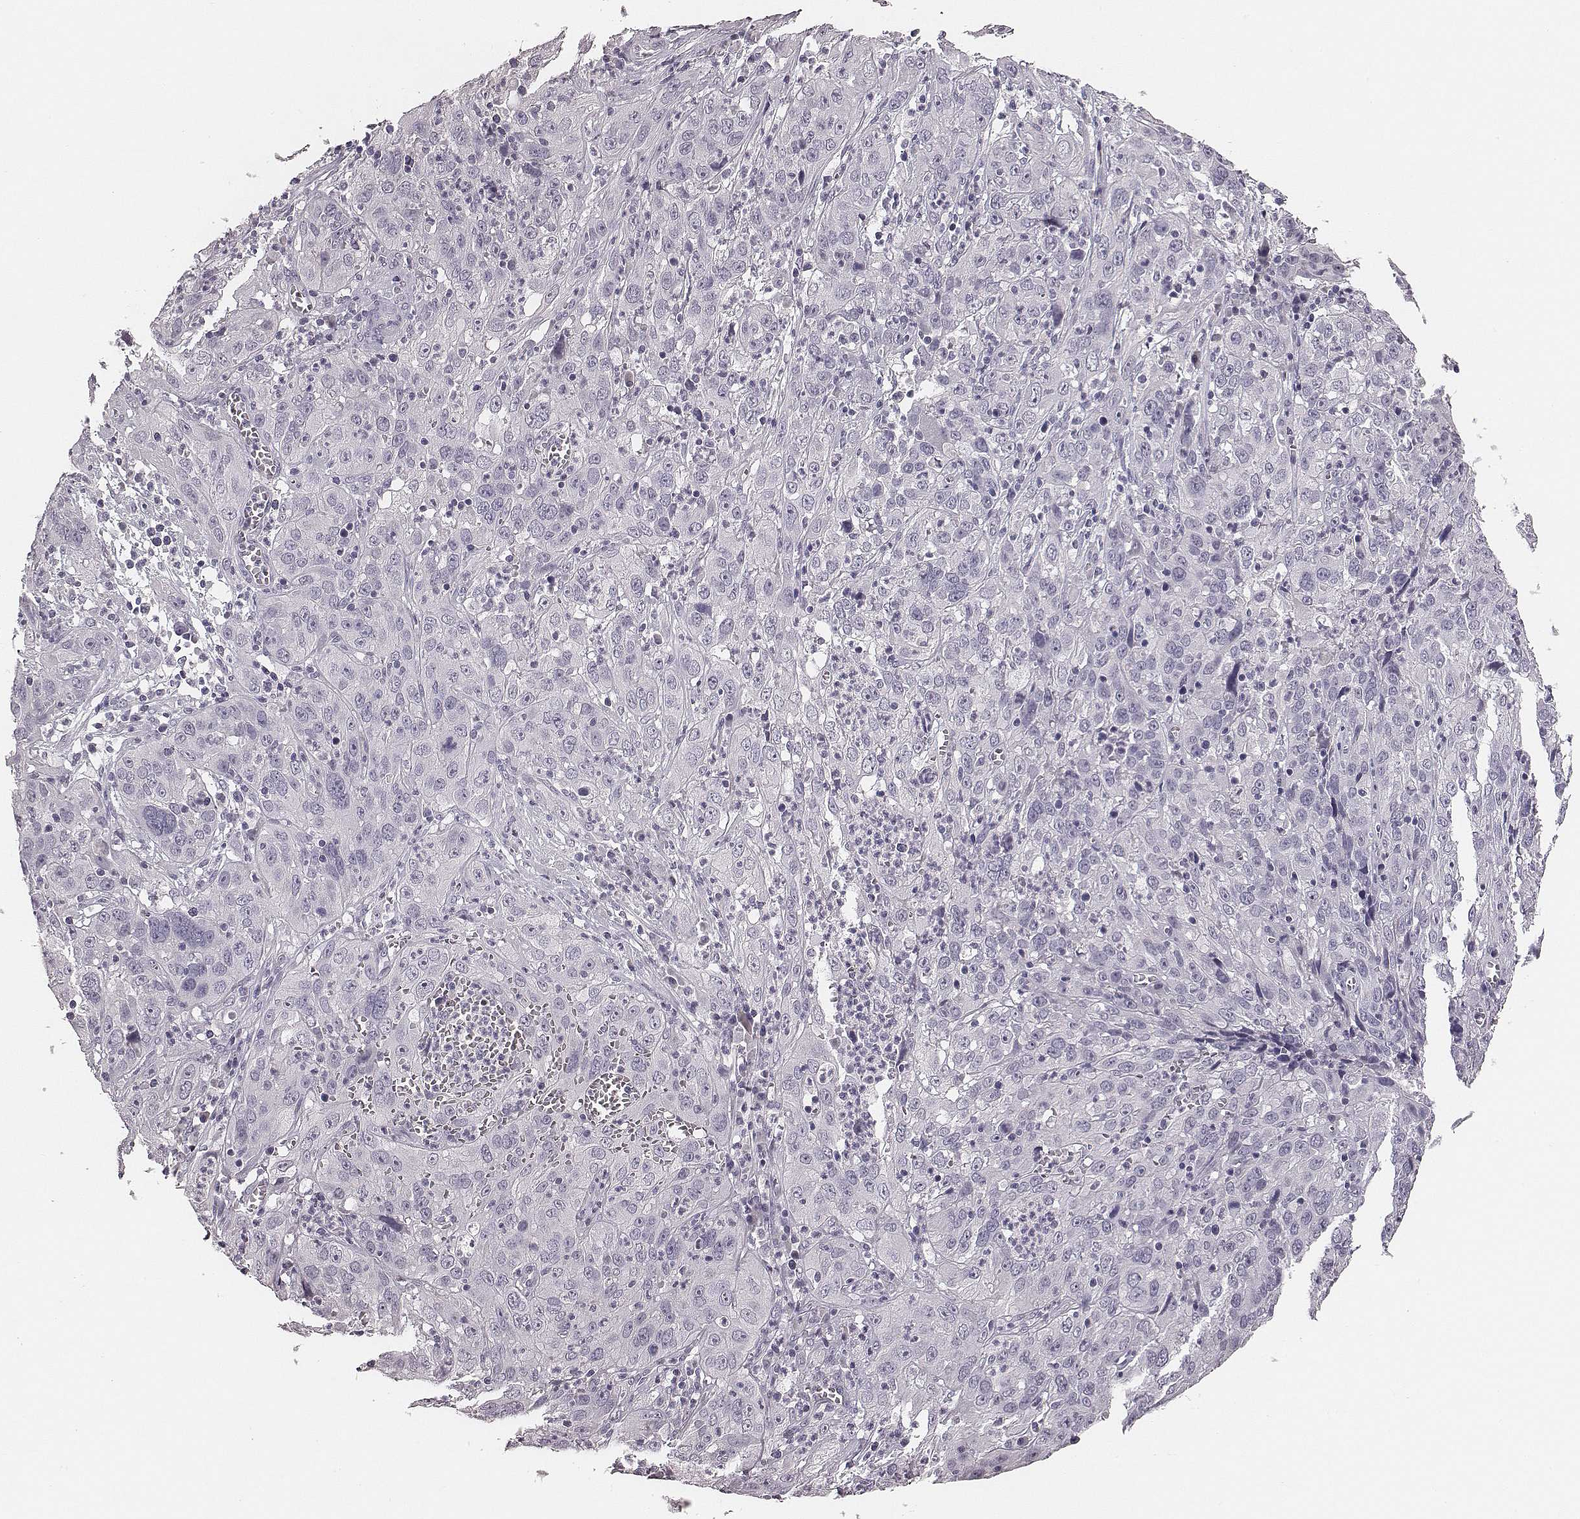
{"staining": {"intensity": "negative", "quantity": "none", "location": "none"}, "tissue": "cervical cancer", "cell_type": "Tumor cells", "image_type": "cancer", "snomed": [{"axis": "morphology", "description": "Squamous cell carcinoma, NOS"}, {"axis": "topography", "description": "Cervix"}], "caption": "This is an IHC micrograph of squamous cell carcinoma (cervical). There is no positivity in tumor cells.", "gene": "CSHL1", "patient": {"sex": "female", "age": 32}}